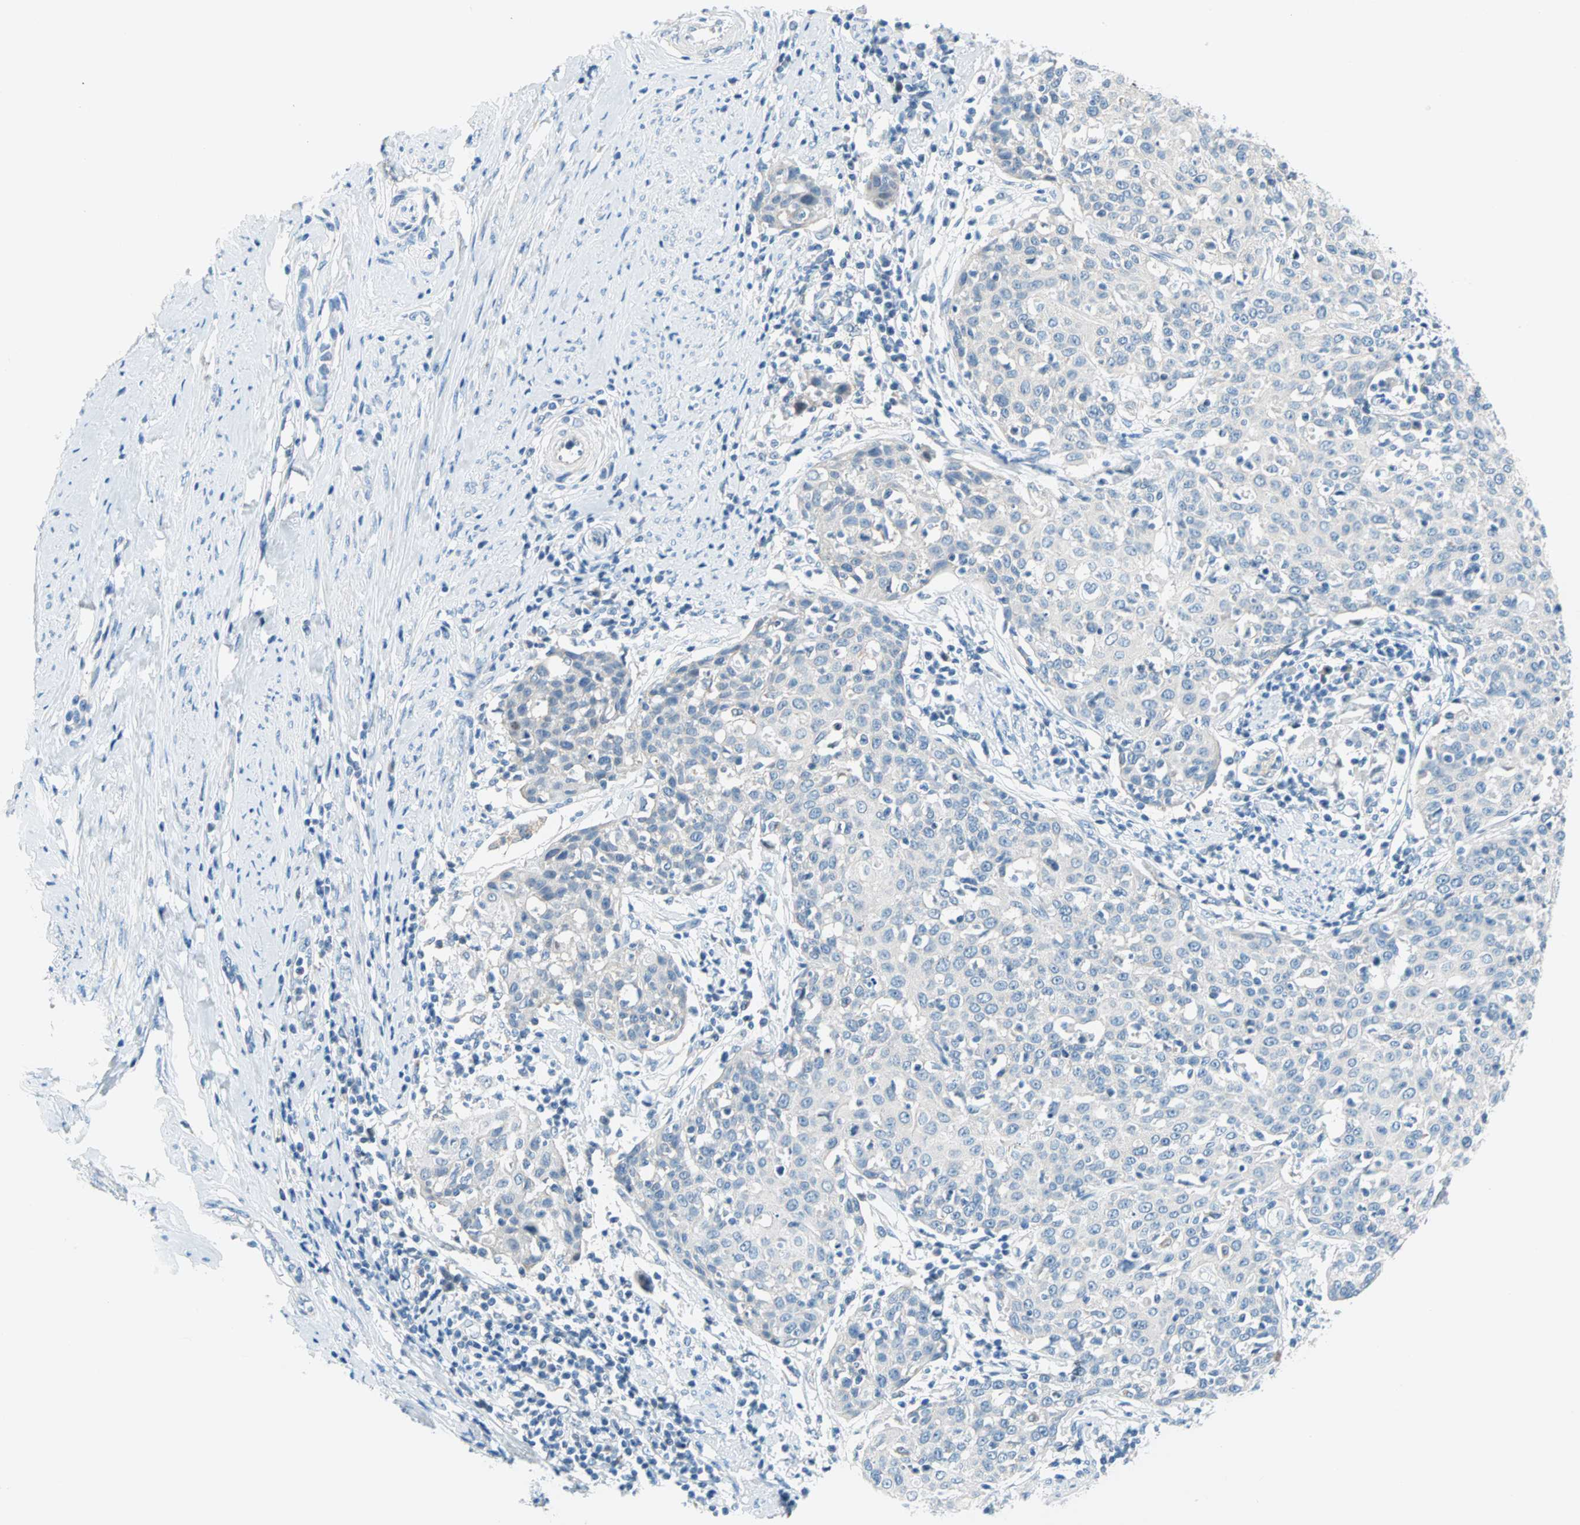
{"staining": {"intensity": "negative", "quantity": "none", "location": "none"}, "tissue": "cervical cancer", "cell_type": "Tumor cells", "image_type": "cancer", "snomed": [{"axis": "morphology", "description": "Squamous cell carcinoma, NOS"}, {"axis": "topography", "description": "Cervix"}], "caption": "Tumor cells are negative for protein expression in human squamous cell carcinoma (cervical).", "gene": "TMEM163", "patient": {"sex": "female", "age": 38}}